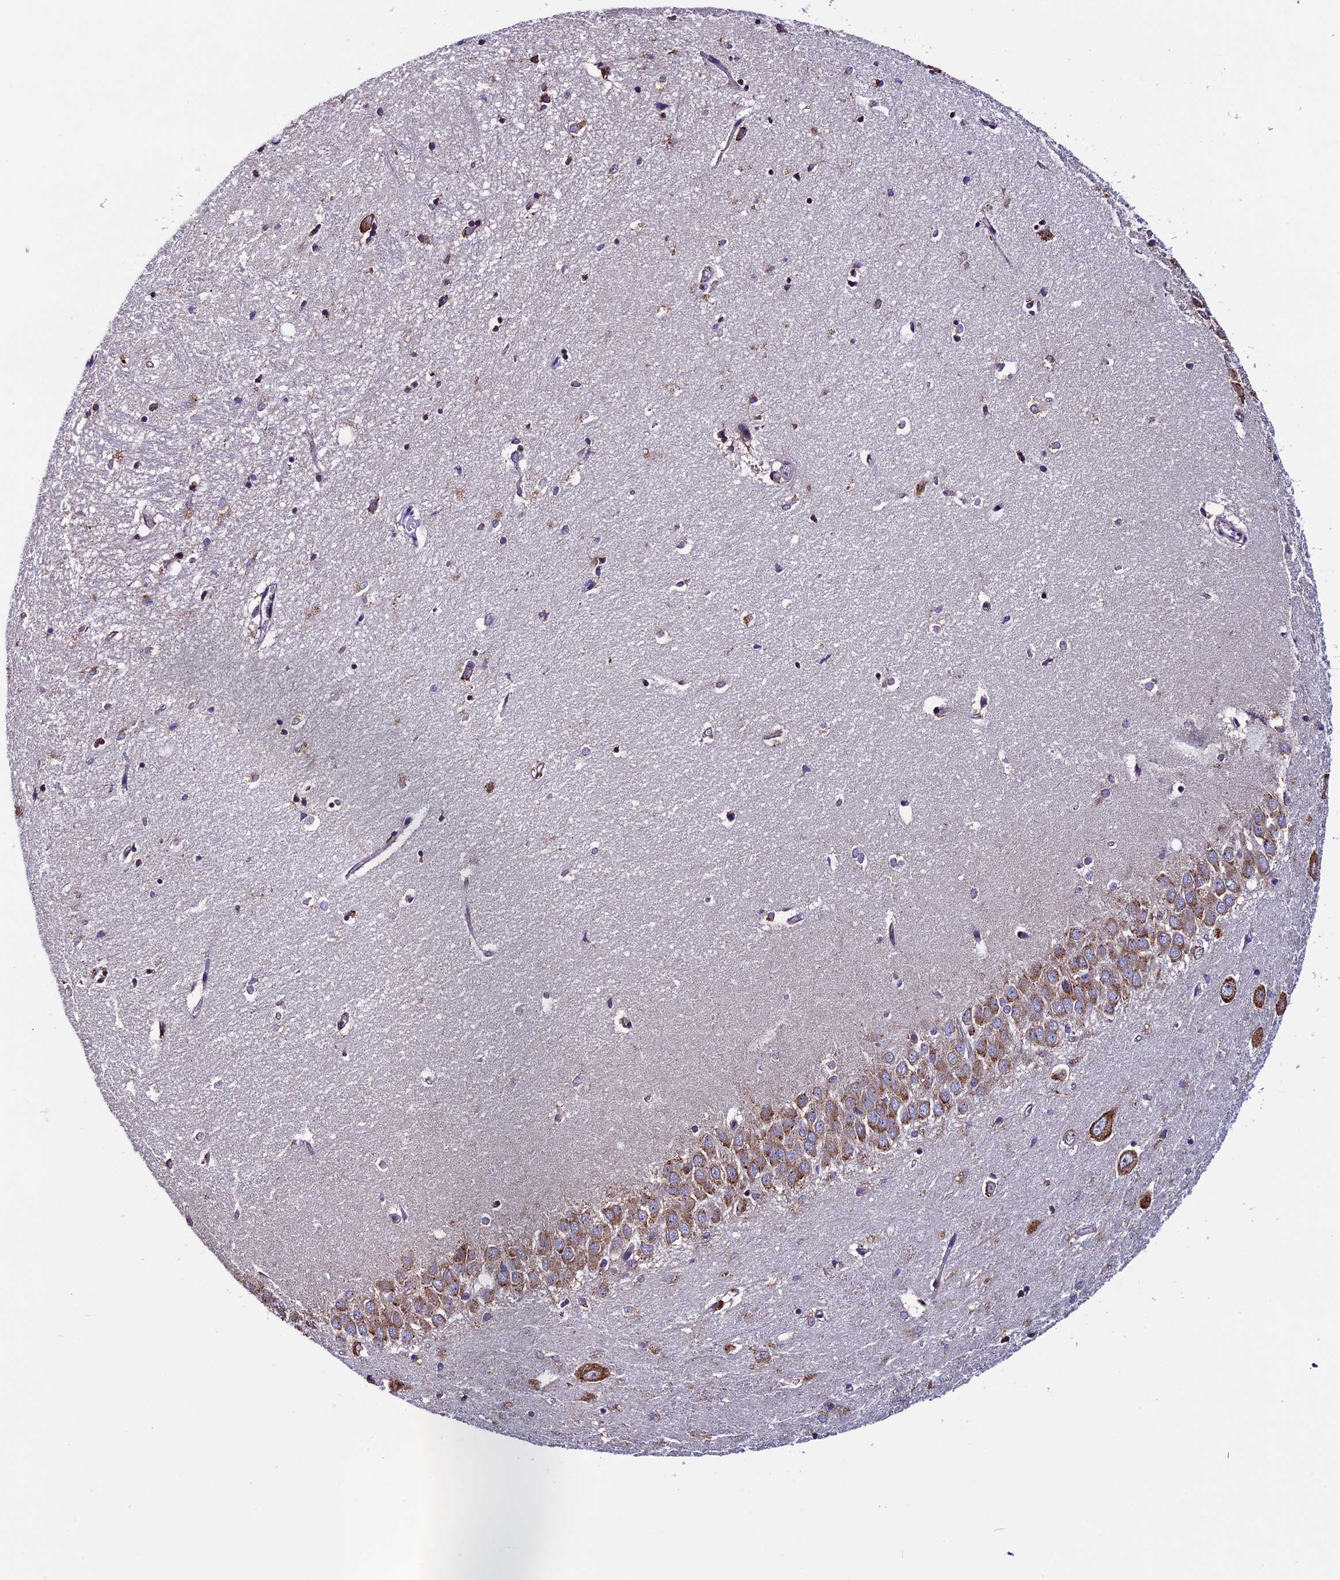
{"staining": {"intensity": "weak", "quantity": "<25%", "location": "cytoplasmic/membranous"}, "tissue": "hippocampus", "cell_type": "Glial cells", "image_type": "normal", "snomed": [{"axis": "morphology", "description": "Normal tissue, NOS"}, {"axis": "topography", "description": "Hippocampus"}], "caption": "High power microscopy histopathology image of an IHC micrograph of unremarkable hippocampus, revealing no significant positivity in glial cells.", "gene": "BTBD3", "patient": {"sex": "female", "age": 64}}